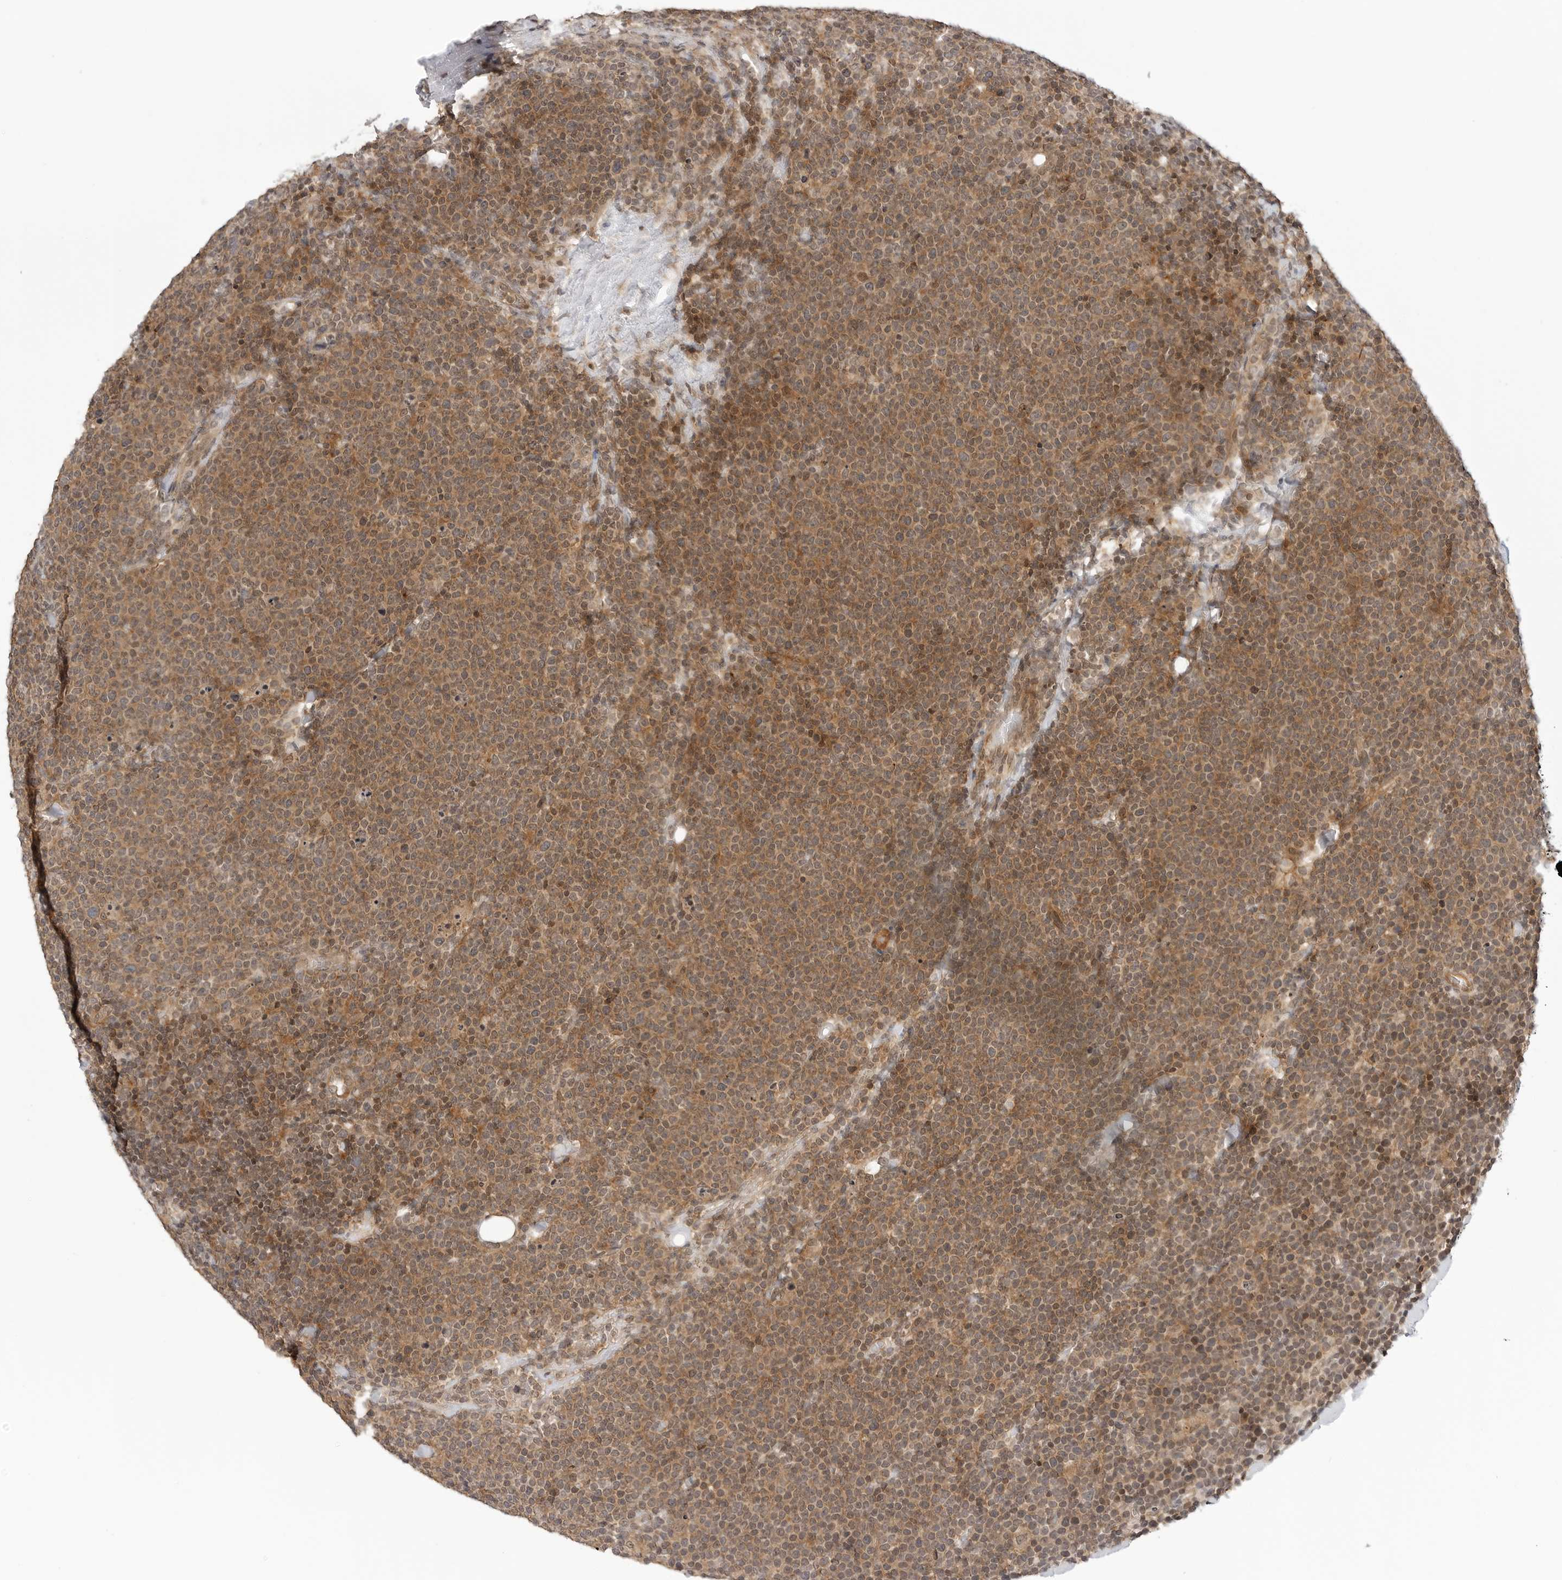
{"staining": {"intensity": "moderate", "quantity": ">75%", "location": "cytoplasmic/membranous"}, "tissue": "lymphoma", "cell_type": "Tumor cells", "image_type": "cancer", "snomed": [{"axis": "morphology", "description": "Malignant lymphoma, non-Hodgkin's type, High grade"}, {"axis": "topography", "description": "Lymph node"}], "caption": "Protein expression analysis of lymphoma demonstrates moderate cytoplasmic/membranous staining in approximately >75% of tumor cells.", "gene": "MAP2K5", "patient": {"sex": "male", "age": 61}}